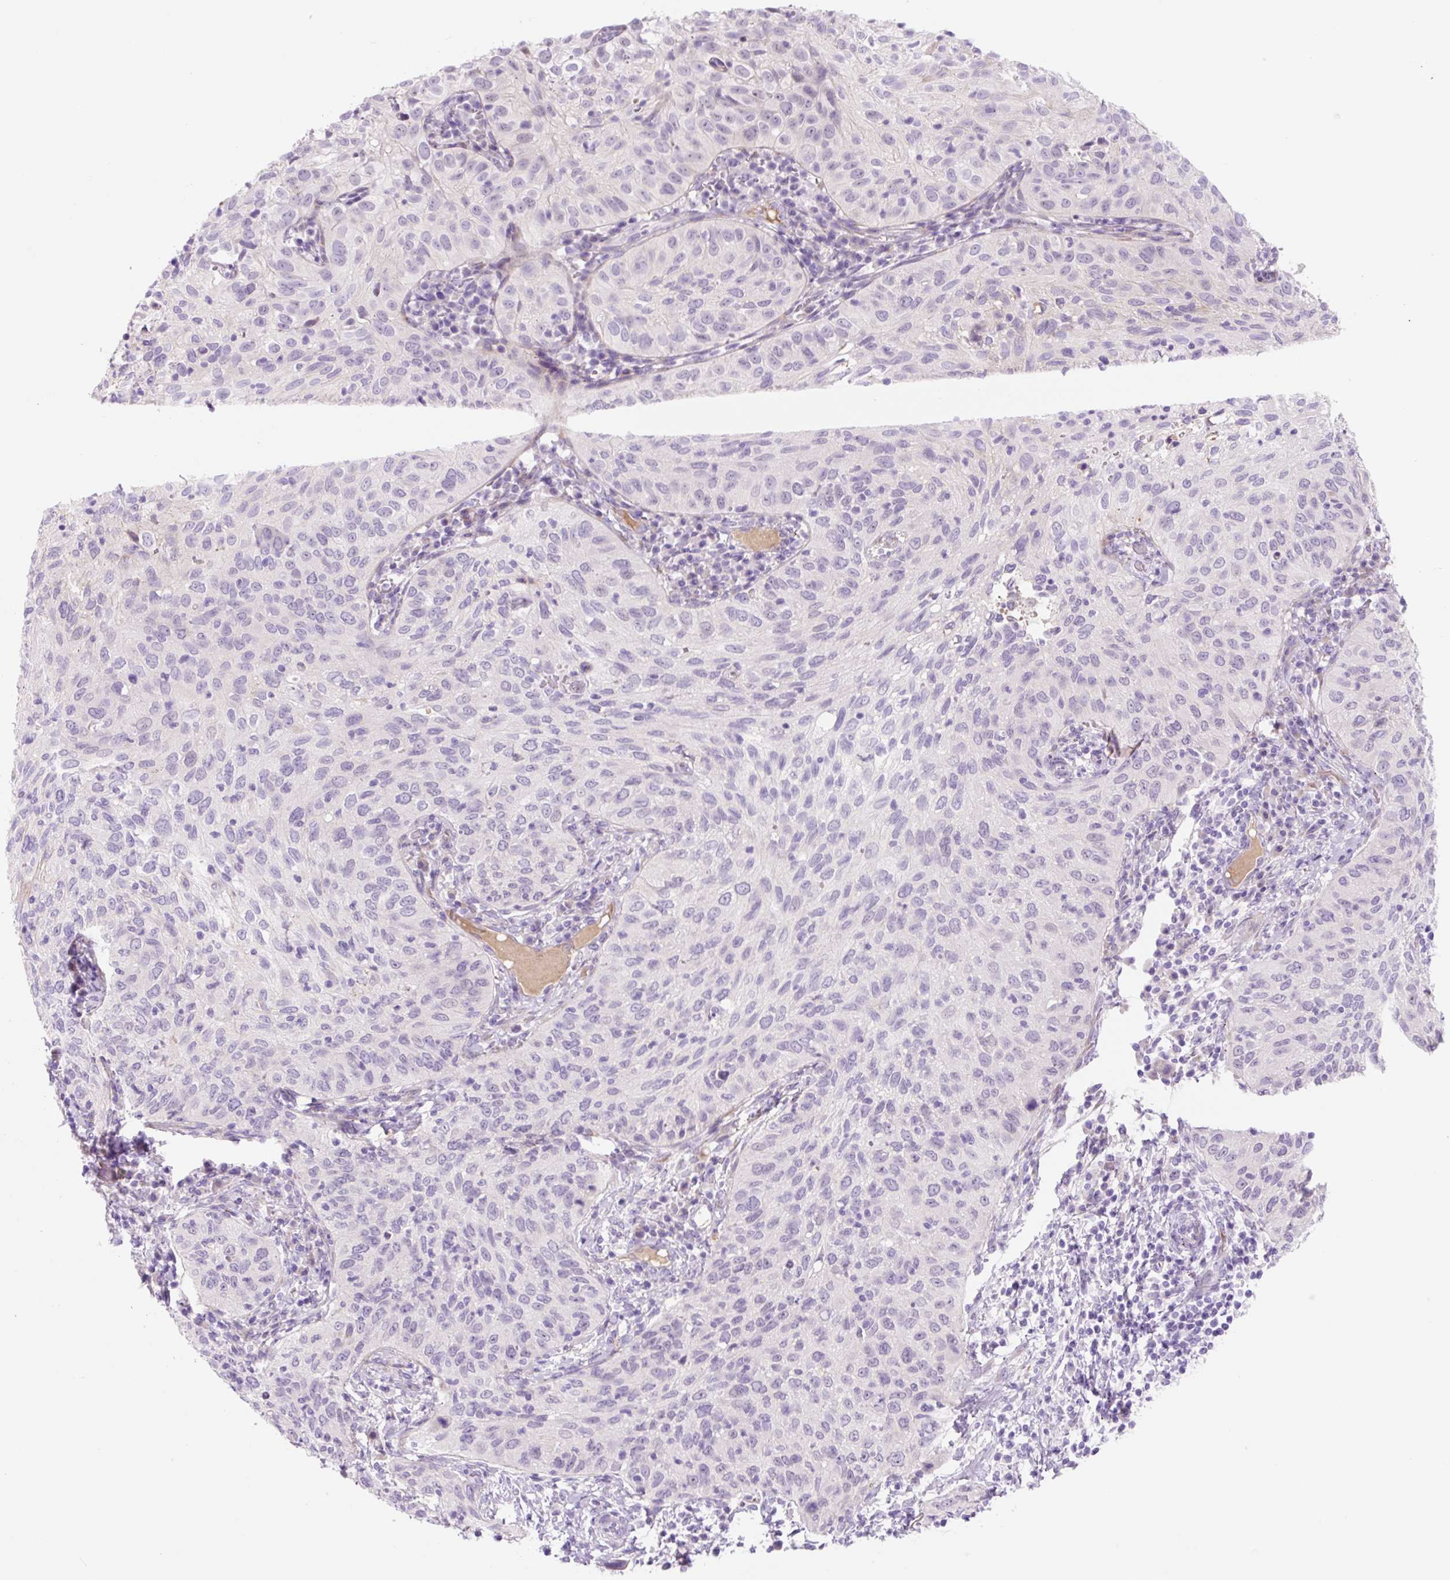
{"staining": {"intensity": "negative", "quantity": "none", "location": "none"}, "tissue": "cervical cancer", "cell_type": "Tumor cells", "image_type": "cancer", "snomed": [{"axis": "morphology", "description": "Squamous cell carcinoma, NOS"}, {"axis": "topography", "description": "Cervix"}], "caption": "An immunohistochemistry micrograph of squamous cell carcinoma (cervical) is shown. There is no staining in tumor cells of squamous cell carcinoma (cervical).", "gene": "ZNF121", "patient": {"sex": "female", "age": 52}}